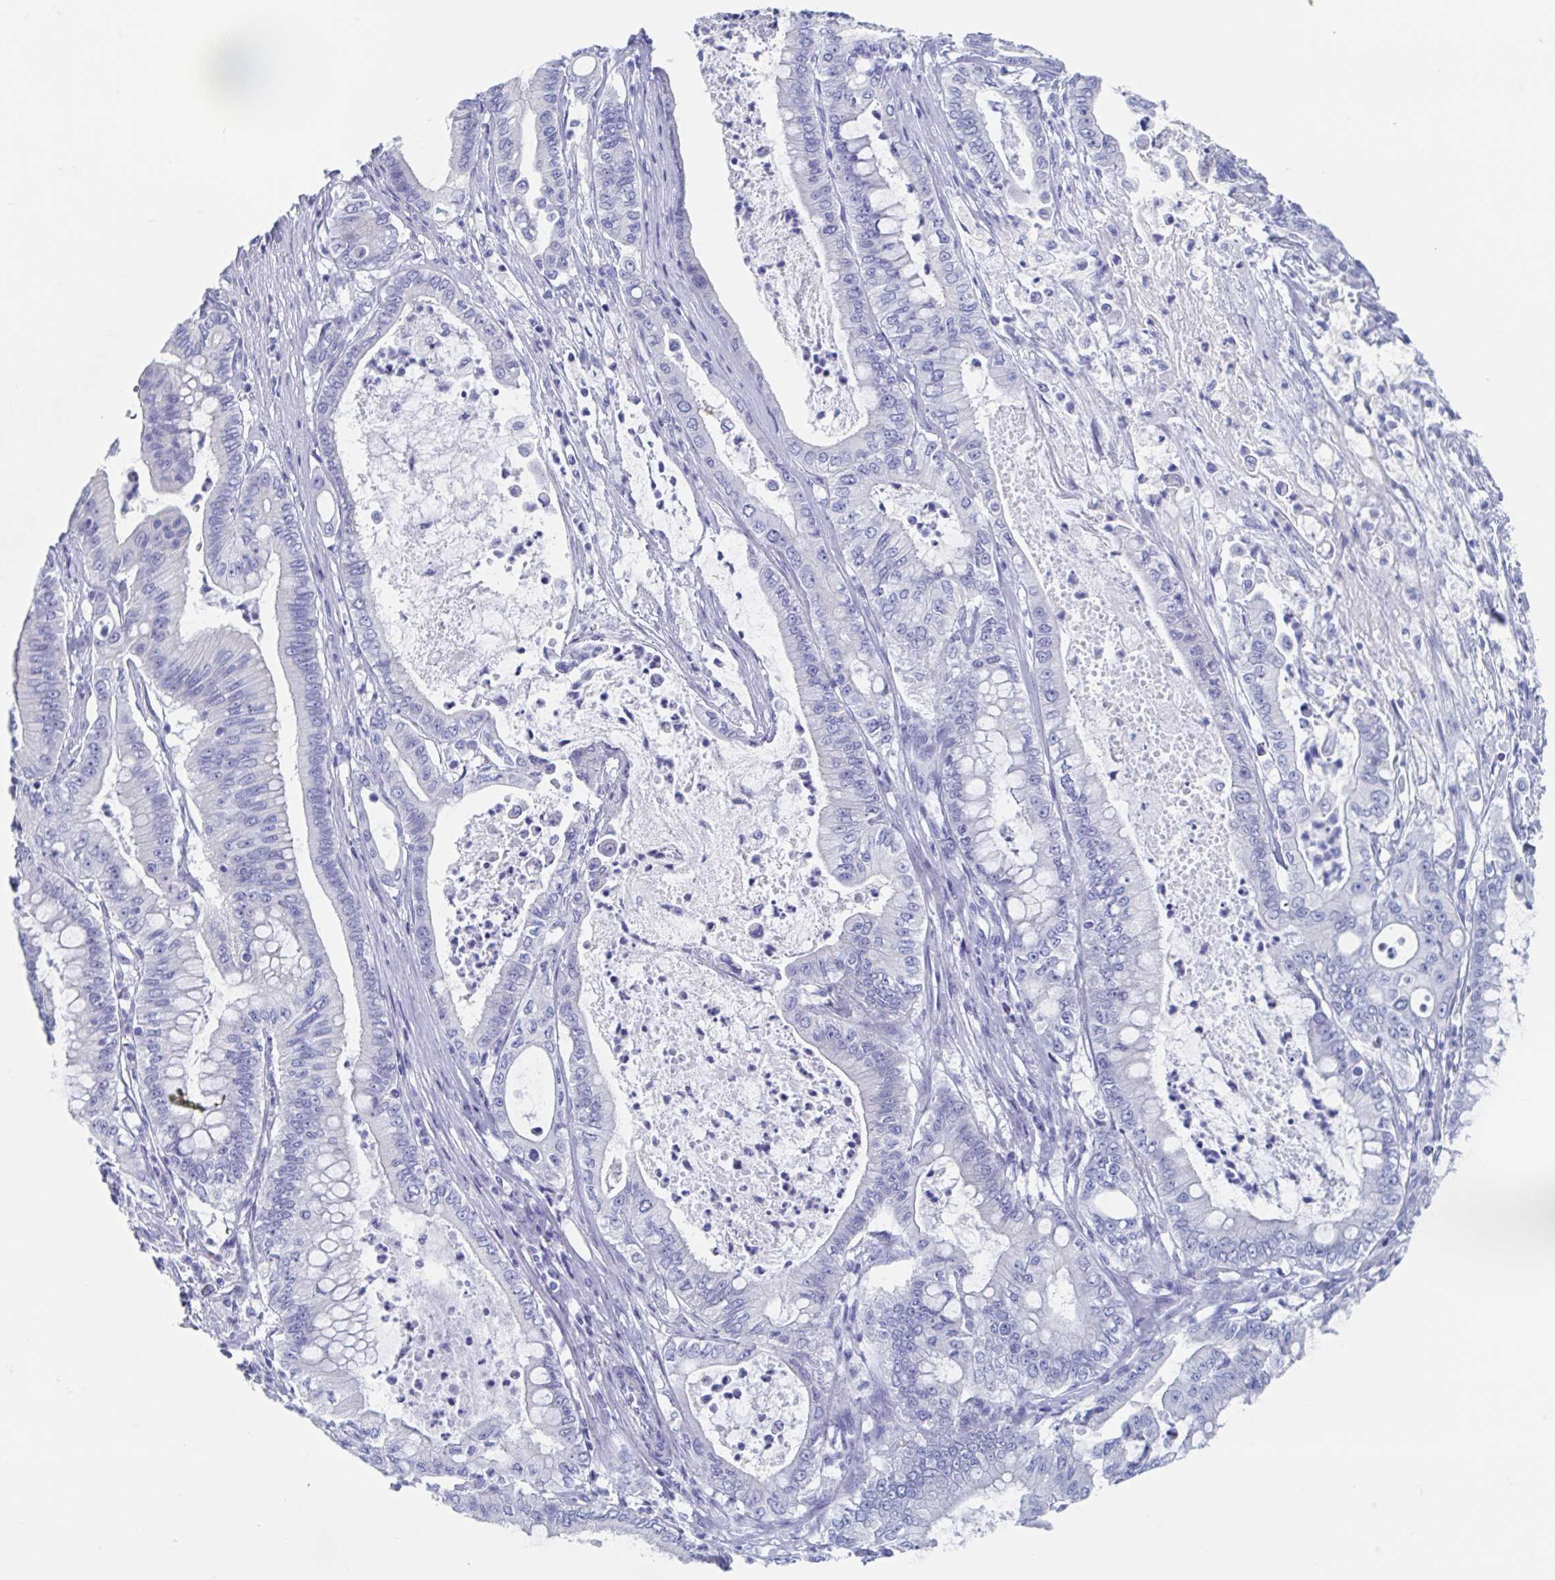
{"staining": {"intensity": "negative", "quantity": "none", "location": "none"}, "tissue": "pancreatic cancer", "cell_type": "Tumor cells", "image_type": "cancer", "snomed": [{"axis": "morphology", "description": "Adenocarcinoma, NOS"}, {"axis": "topography", "description": "Pancreas"}], "caption": "The photomicrograph reveals no significant staining in tumor cells of pancreatic cancer (adenocarcinoma).", "gene": "SHCBP1L", "patient": {"sex": "male", "age": 71}}